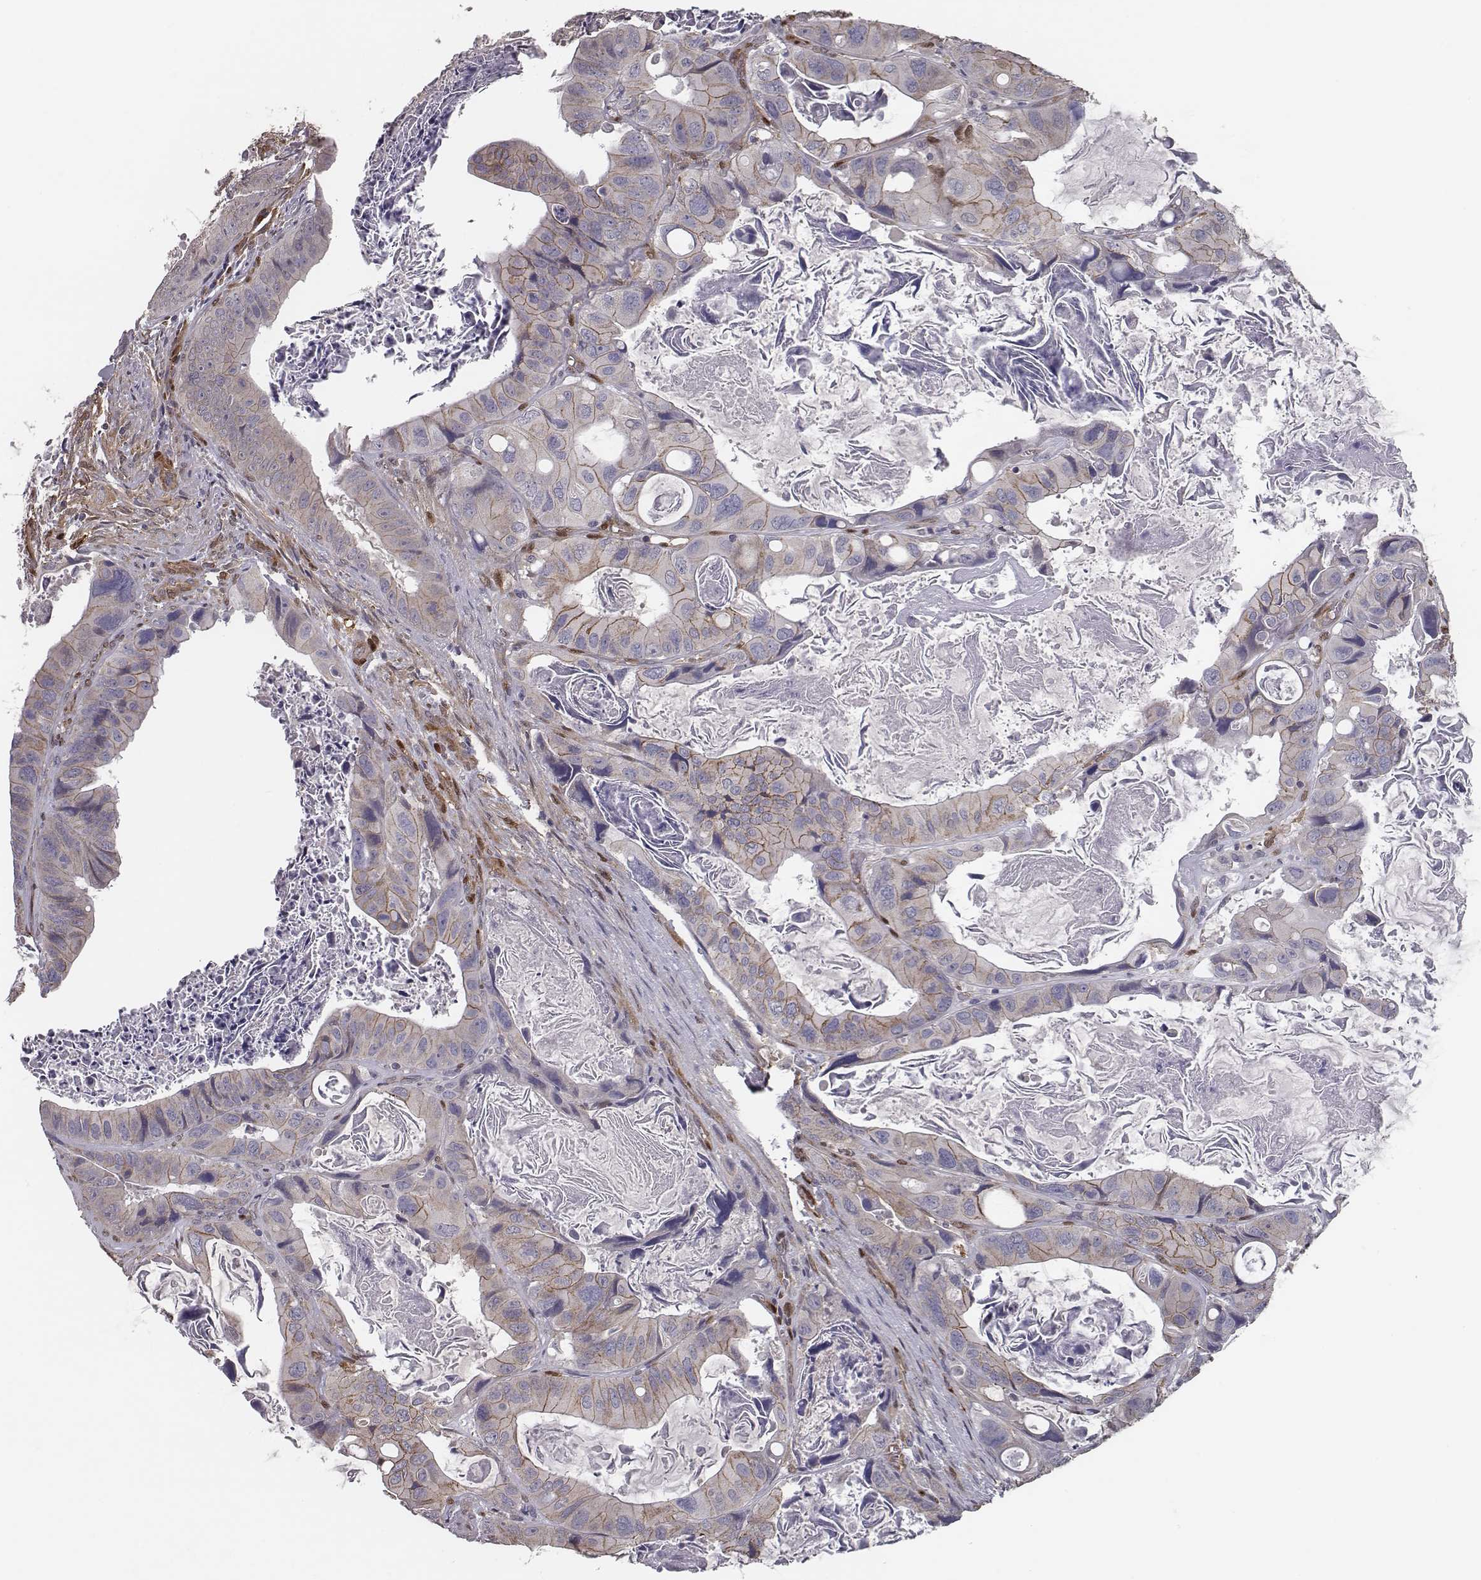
{"staining": {"intensity": "moderate", "quantity": "25%-75%", "location": "cytoplasmic/membranous"}, "tissue": "colorectal cancer", "cell_type": "Tumor cells", "image_type": "cancer", "snomed": [{"axis": "morphology", "description": "Adenocarcinoma, NOS"}, {"axis": "topography", "description": "Rectum"}], "caption": "The histopathology image displays immunohistochemical staining of colorectal adenocarcinoma. There is moderate cytoplasmic/membranous staining is appreciated in about 25%-75% of tumor cells. The protein is shown in brown color, while the nuclei are stained blue.", "gene": "ISYNA1", "patient": {"sex": "male", "age": 64}}